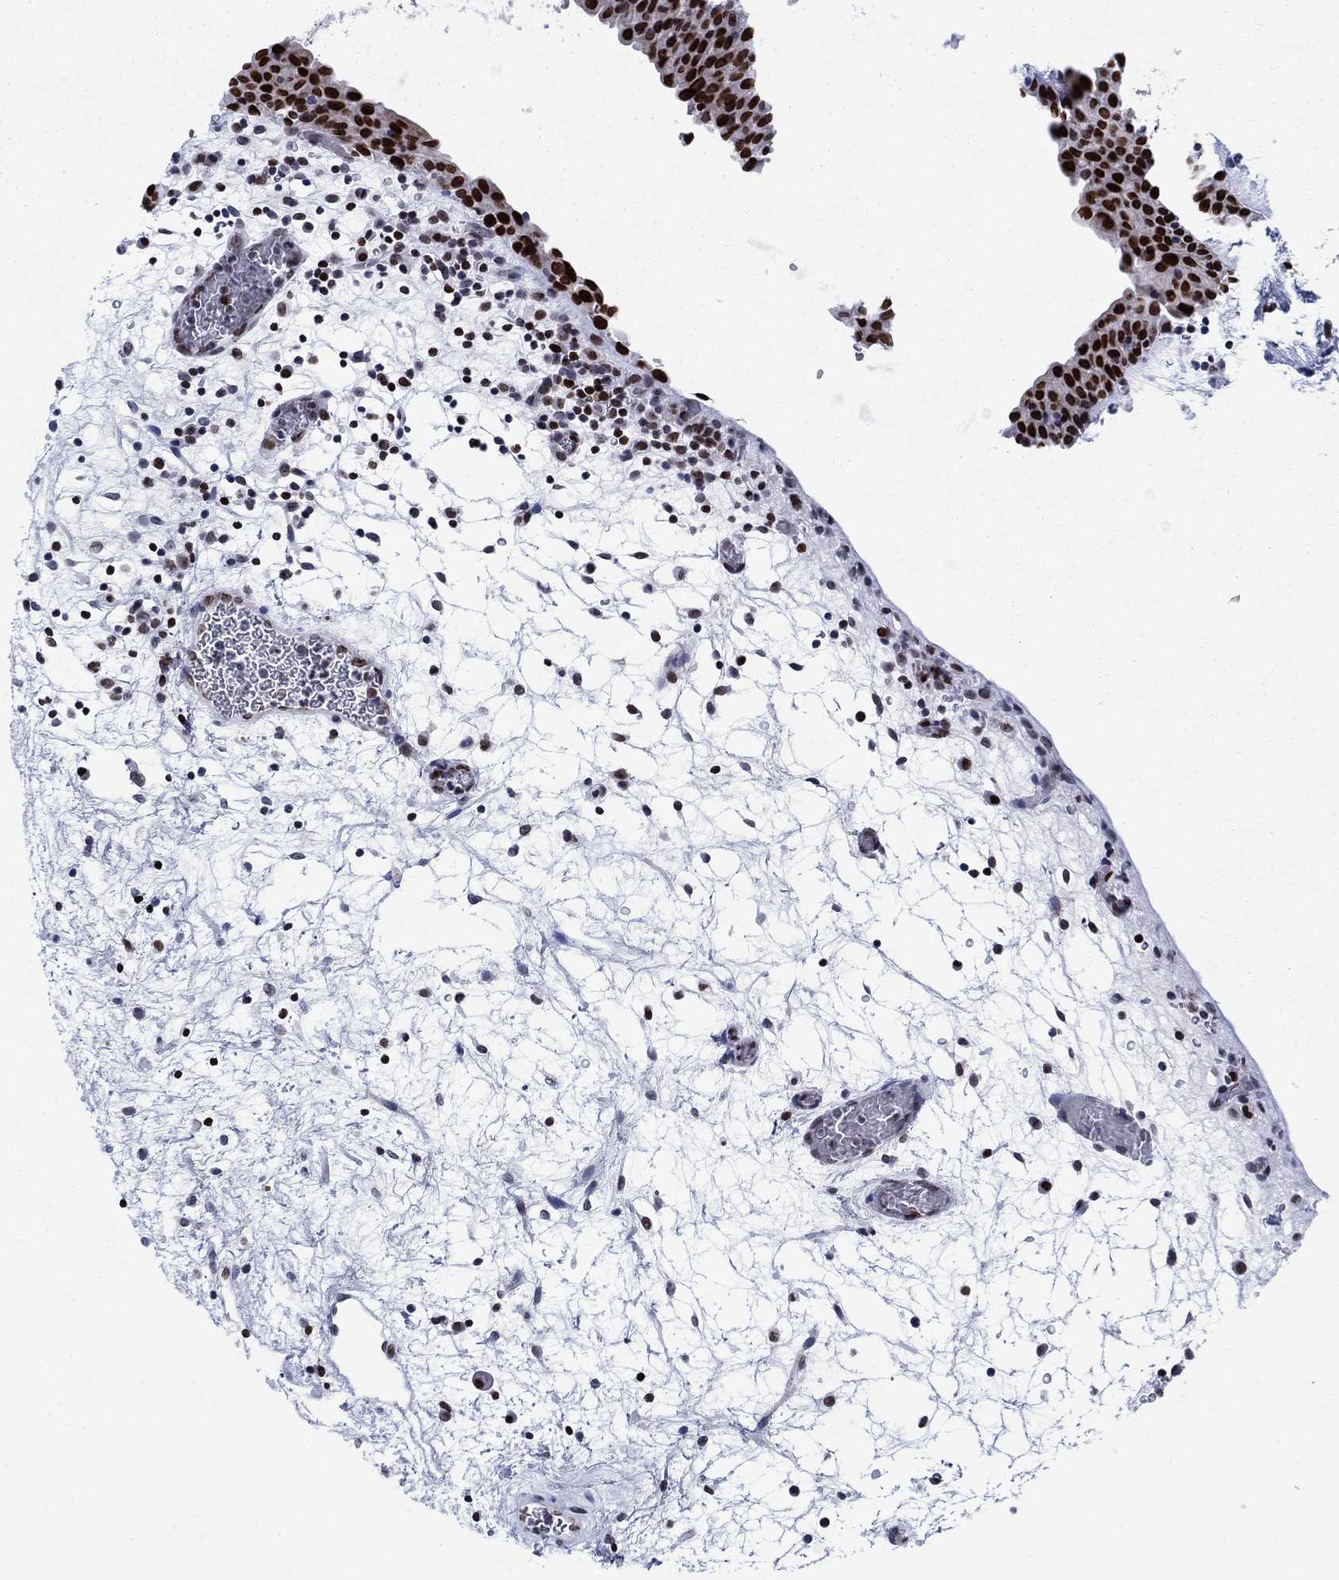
{"staining": {"intensity": "strong", "quantity": ">75%", "location": "nuclear"}, "tissue": "urinary bladder", "cell_type": "Urothelial cells", "image_type": "normal", "snomed": [{"axis": "morphology", "description": "Normal tissue, NOS"}, {"axis": "topography", "description": "Urinary bladder"}], "caption": "Immunohistochemical staining of normal human urinary bladder reveals >75% levels of strong nuclear protein expression in approximately >75% of urothelial cells. Nuclei are stained in blue.", "gene": "HMGA1", "patient": {"sex": "male", "age": 37}}